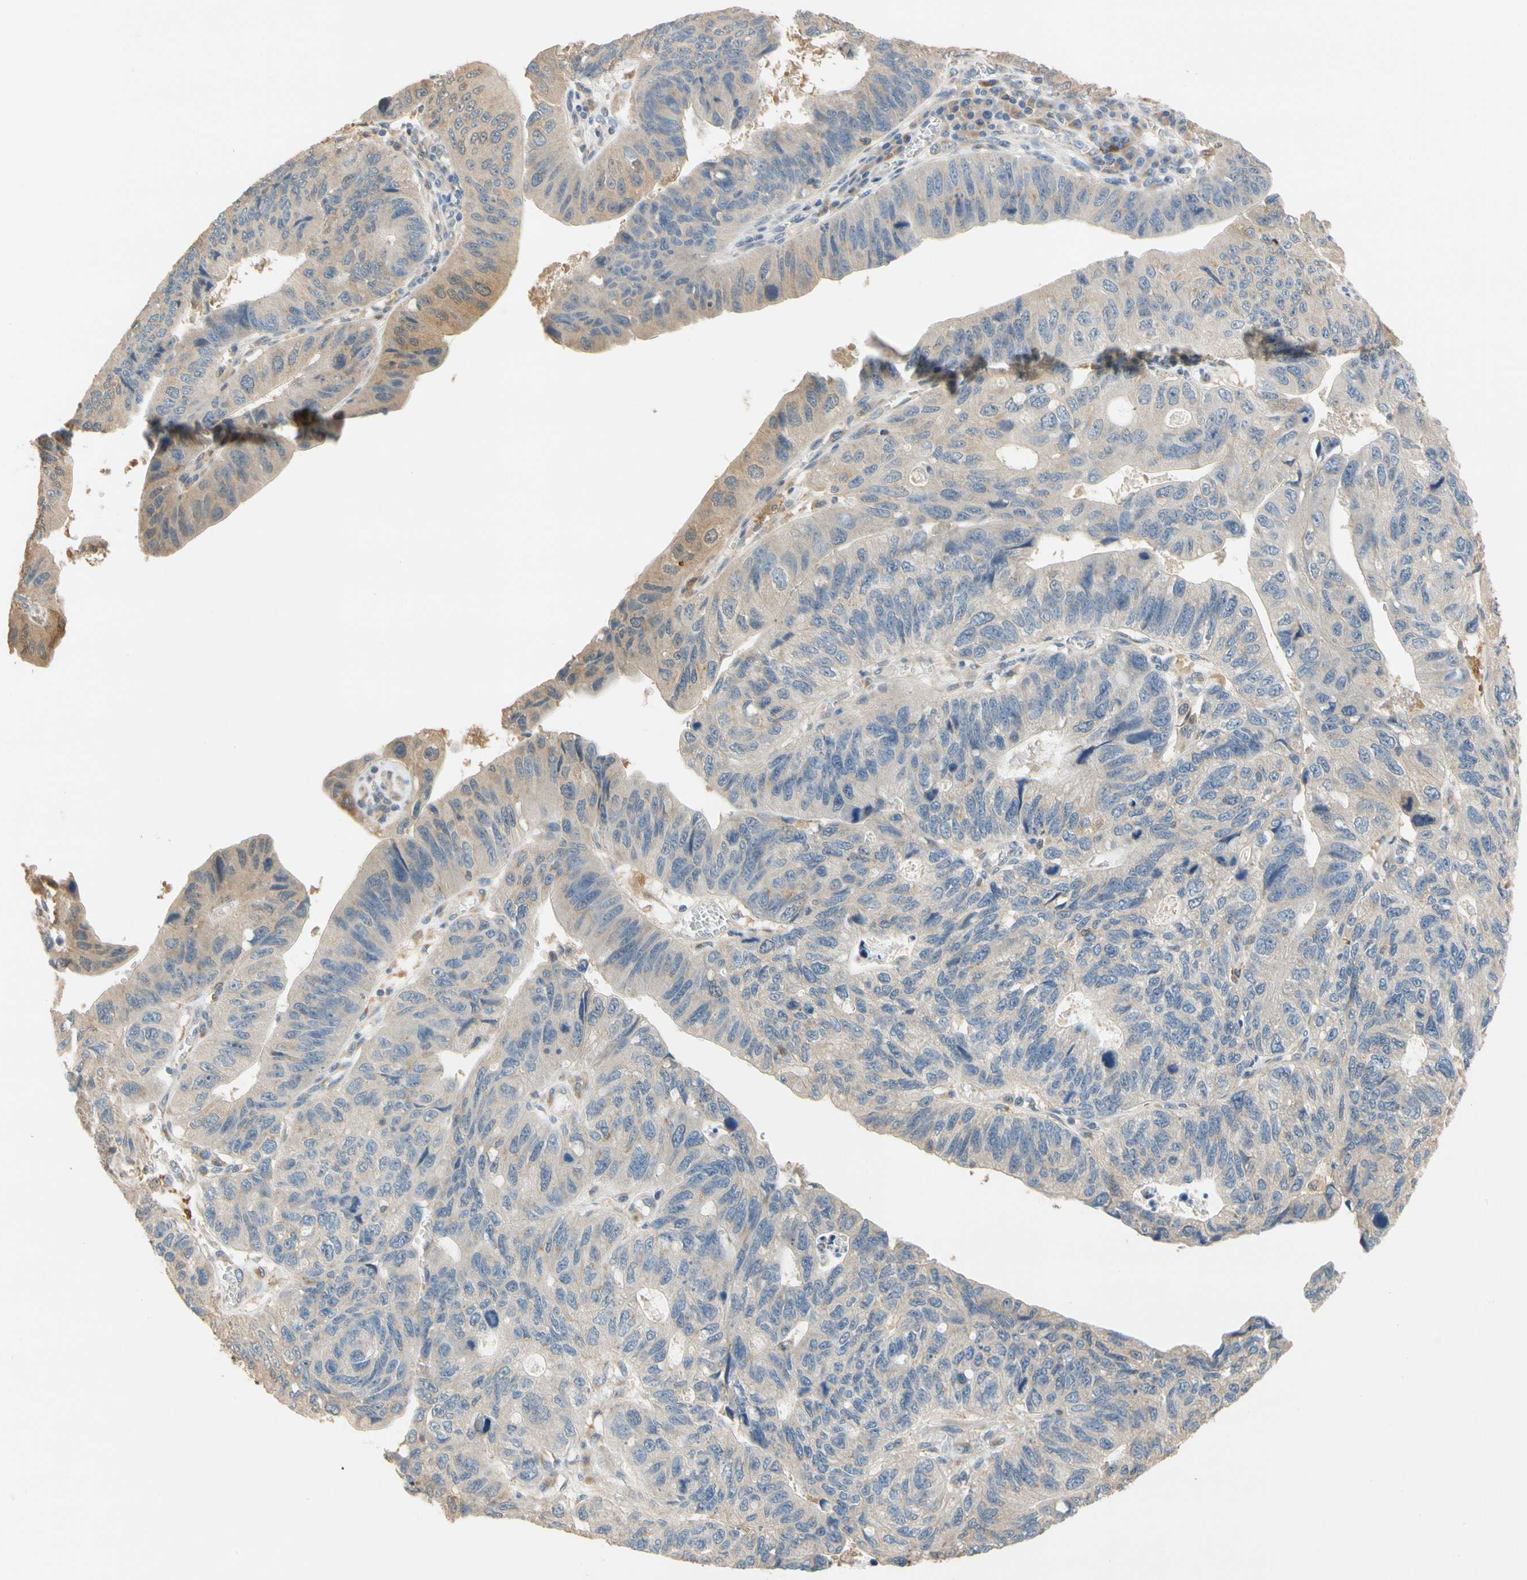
{"staining": {"intensity": "weak", "quantity": "<25%", "location": "cytoplasmic/membranous"}, "tissue": "stomach cancer", "cell_type": "Tumor cells", "image_type": "cancer", "snomed": [{"axis": "morphology", "description": "Adenocarcinoma, NOS"}, {"axis": "topography", "description": "Stomach"}], "caption": "The image exhibits no staining of tumor cells in stomach cancer.", "gene": "GPSM2", "patient": {"sex": "male", "age": 59}}